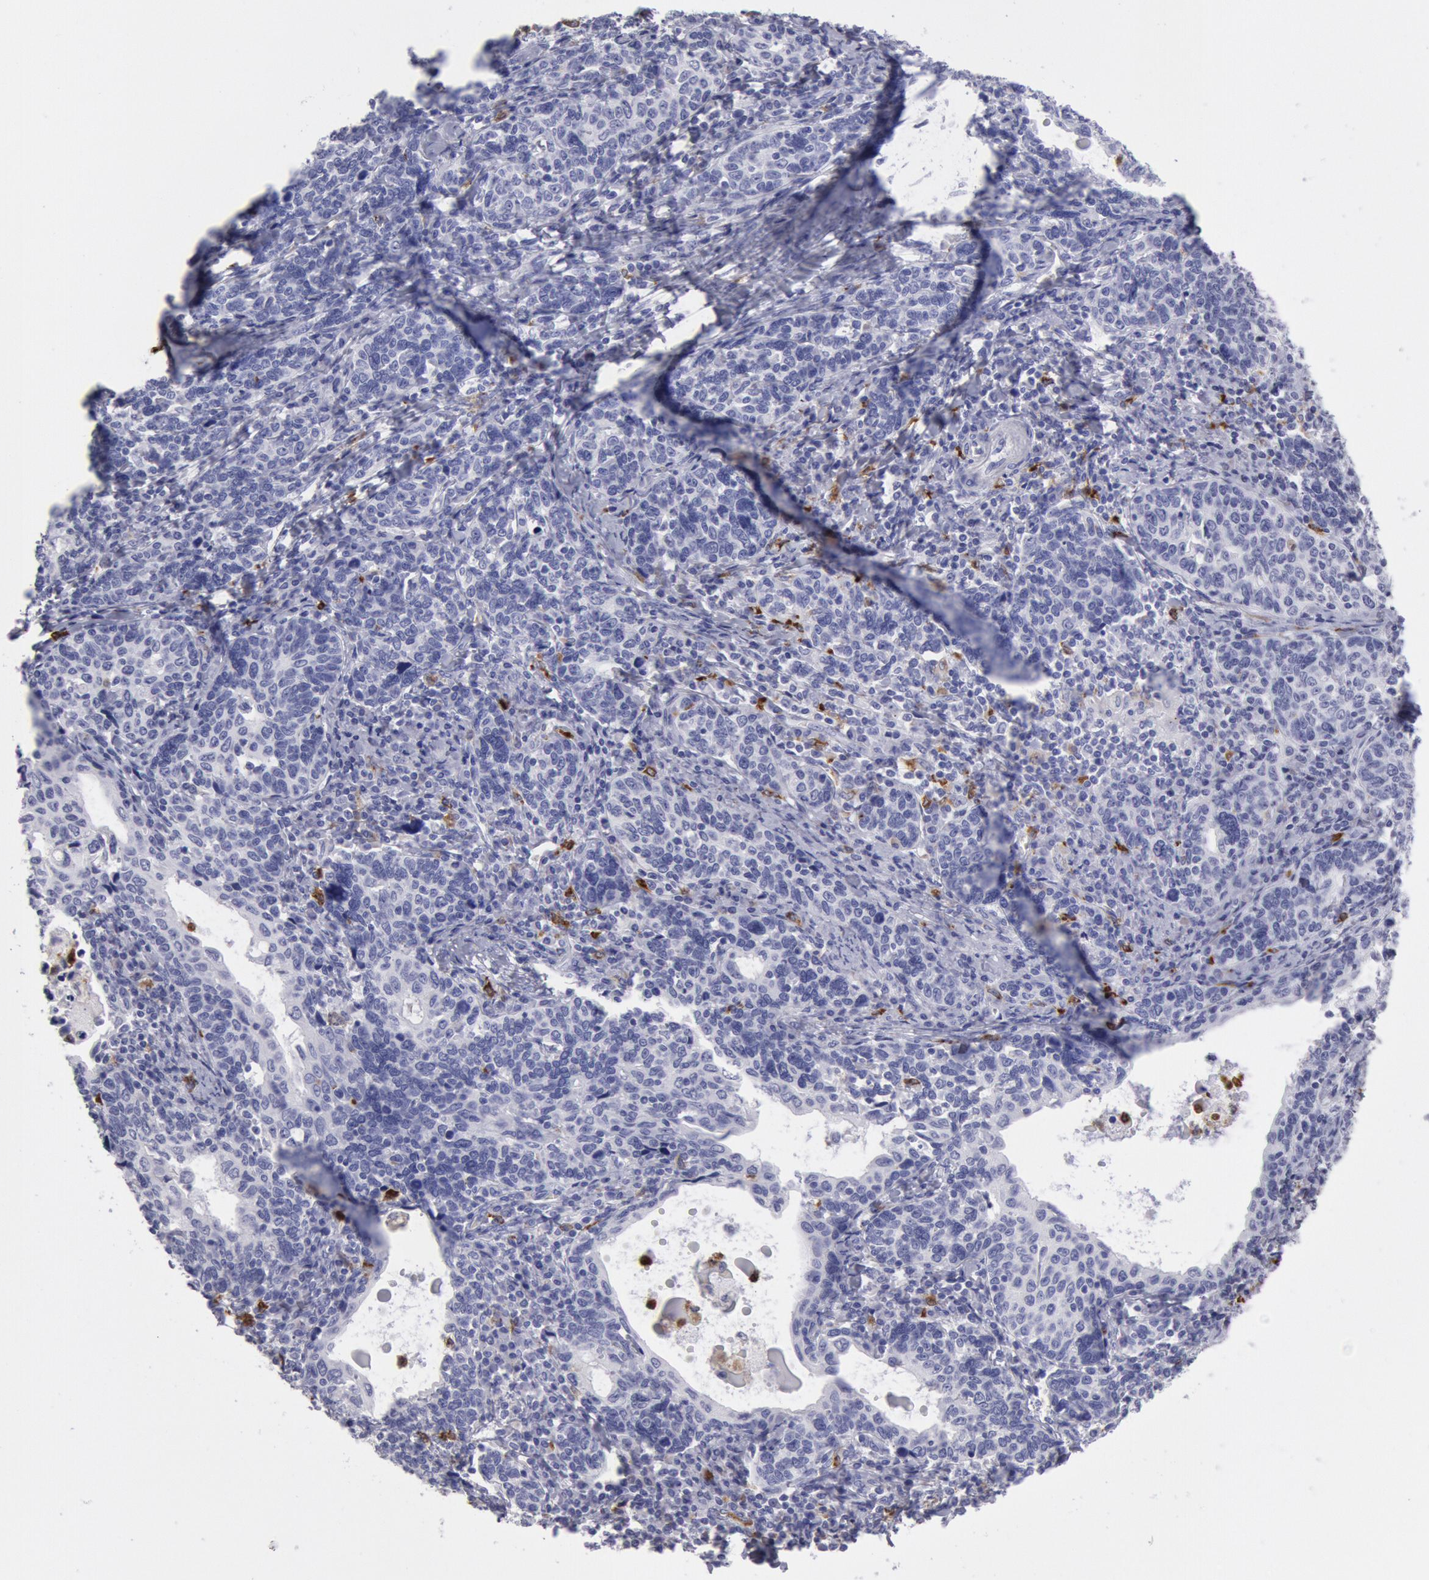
{"staining": {"intensity": "negative", "quantity": "none", "location": "none"}, "tissue": "cervical cancer", "cell_type": "Tumor cells", "image_type": "cancer", "snomed": [{"axis": "morphology", "description": "Squamous cell carcinoma, NOS"}, {"axis": "topography", "description": "Cervix"}], "caption": "Cervical cancer (squamous cell carcinoma) stained for a protein using immunohistochemistry (IHC) exhibits no staining tumor cells.", "gene": "FCN1", "patient": {"sex": "female", "age": 41}}